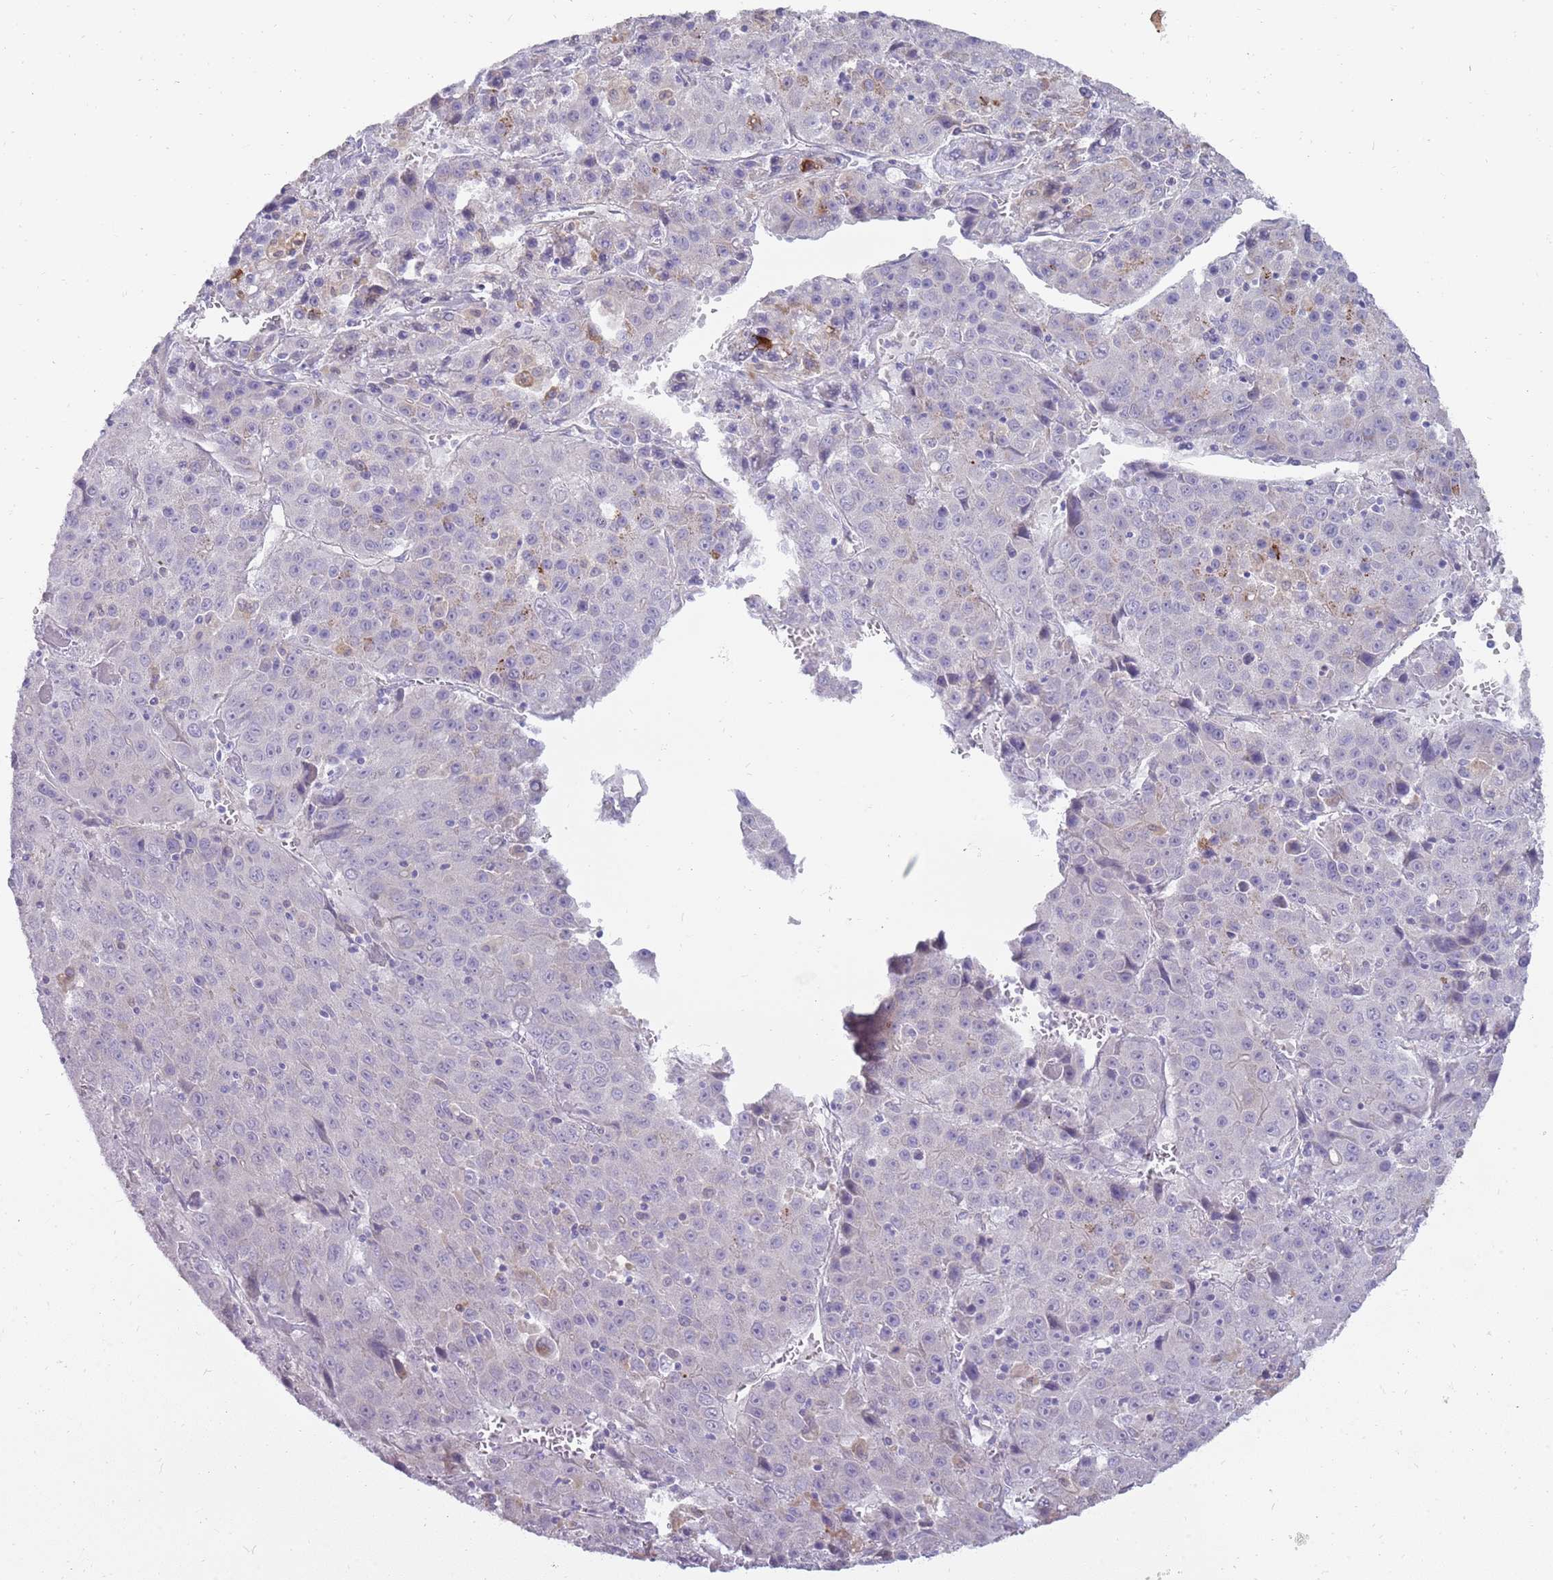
{"staining": {"intensity": "moderate", "quantity": "<25%", "location": "cytoplasmic/membranous"}, "tissue": "liver cancer", "cell_type": "Tumor cells", "image_type": "cancer", "snomed": [{"axis": "morphology", "description": "Carcinoma, Hepatocellular, NOS"}, {"axis": "topography", "description": "Liver"}], "caption": "The image reveals a brown stain indicating the presence of a protein in the cytoplasmic/membranous of tumor cells in liver cancer (hepatocellular carcinoma). (IHC, brightfield microscopy, high magnification).", "gene": "DIPK1C", "patient": {"sex": "female", "age": 53}}